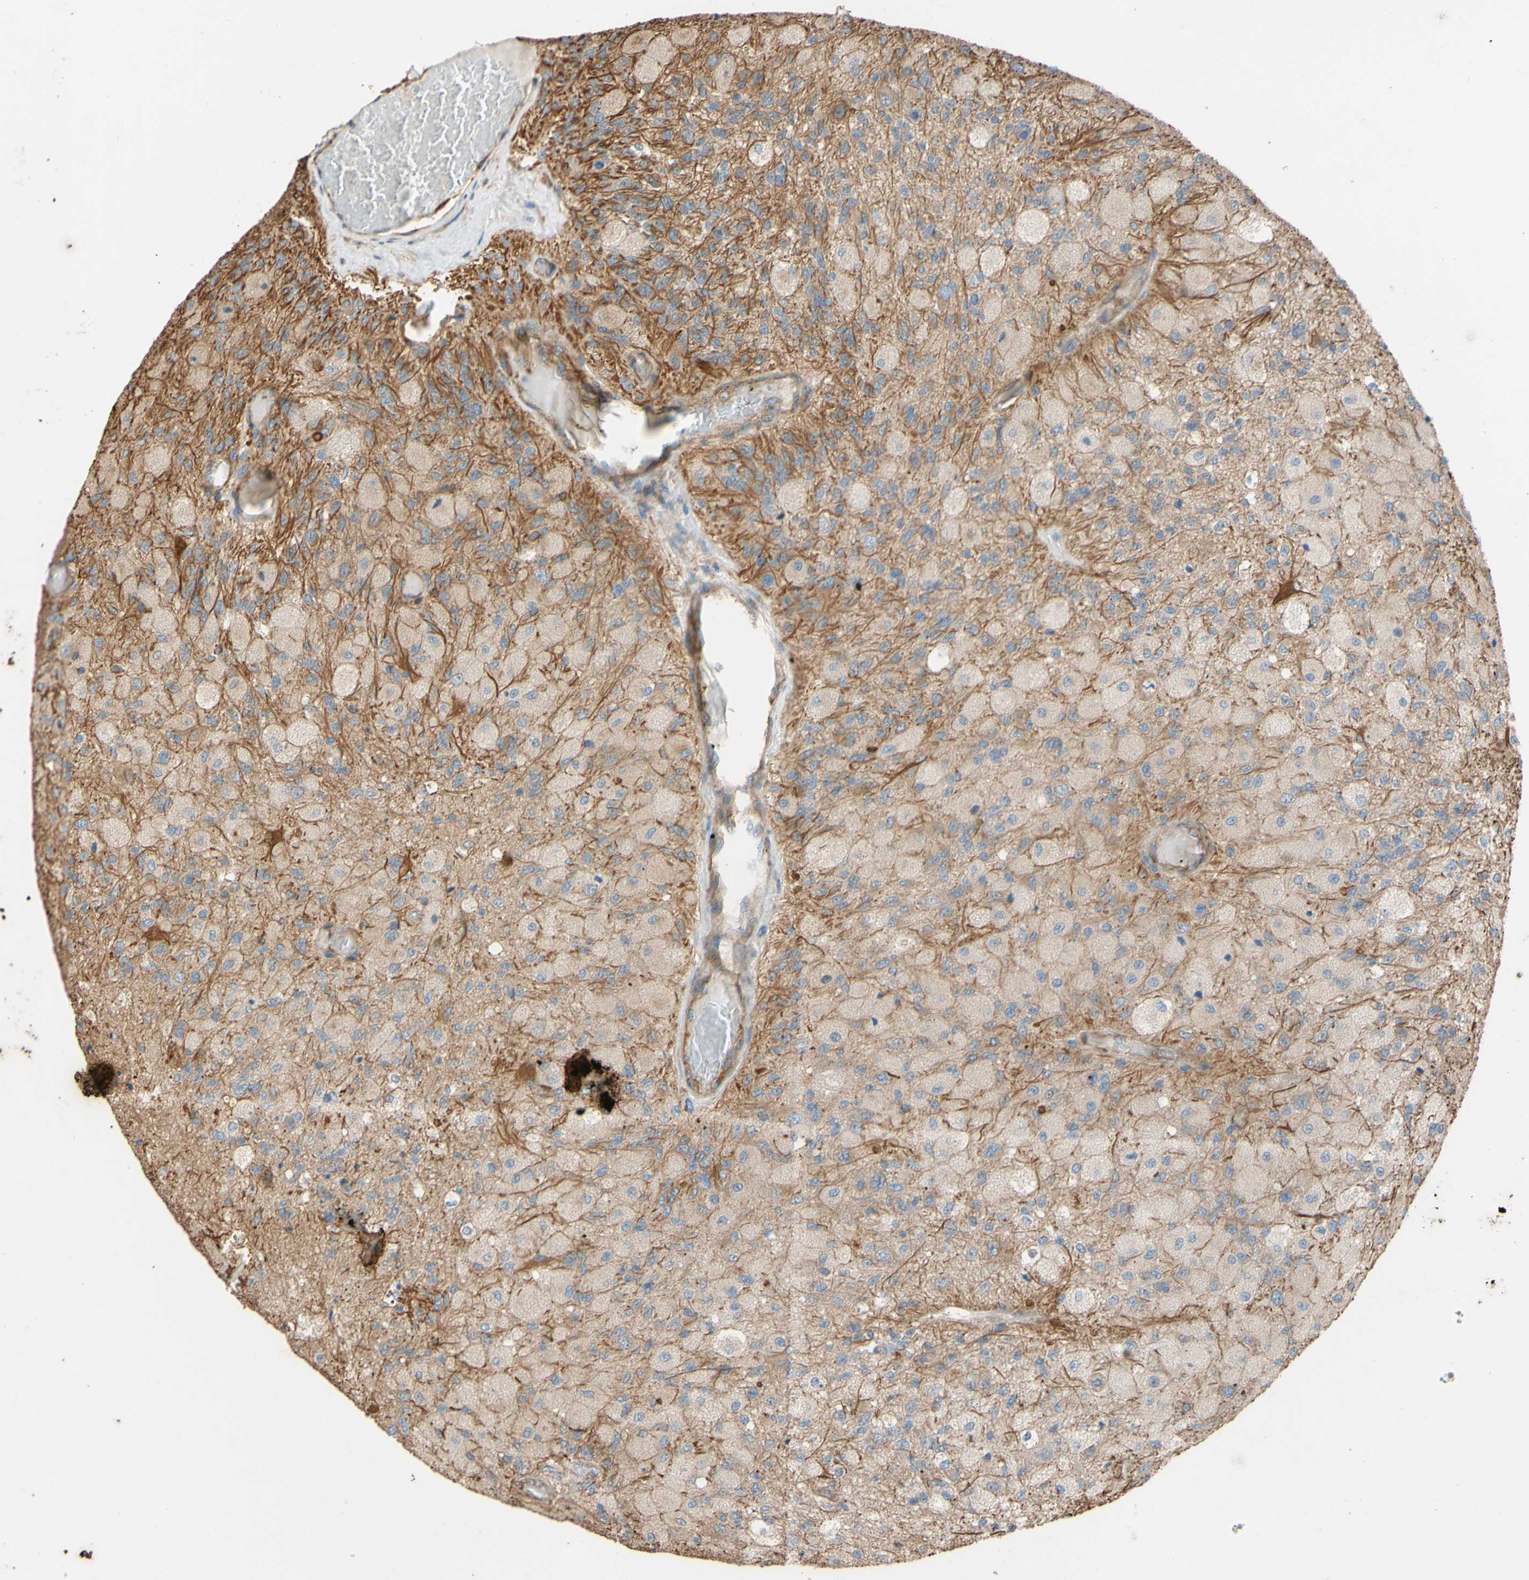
{"staining": {"intensity": "weak", "quantity": ">75%", "location": "cytoplasmic/membranous"}, "tissue": "glioma", "cell_type": "Tumor cells", "image_type": "cancer", "snomed": [{"axis": "morphology", "description": "Normal tissue, NOS"}, {"axis": "morphology", "description": "Glioma, malignant, High grade"}, {"axis": "topography", "description": "Cerebral cortex"}], "caption": "Human glioma stained for a protein (brown) exhibits weak cytoplasmic/membranous positive staining in about >75% of tumor cells.", "gene": "C1orf43", "patient": {"sex": "male", "age": 77}}